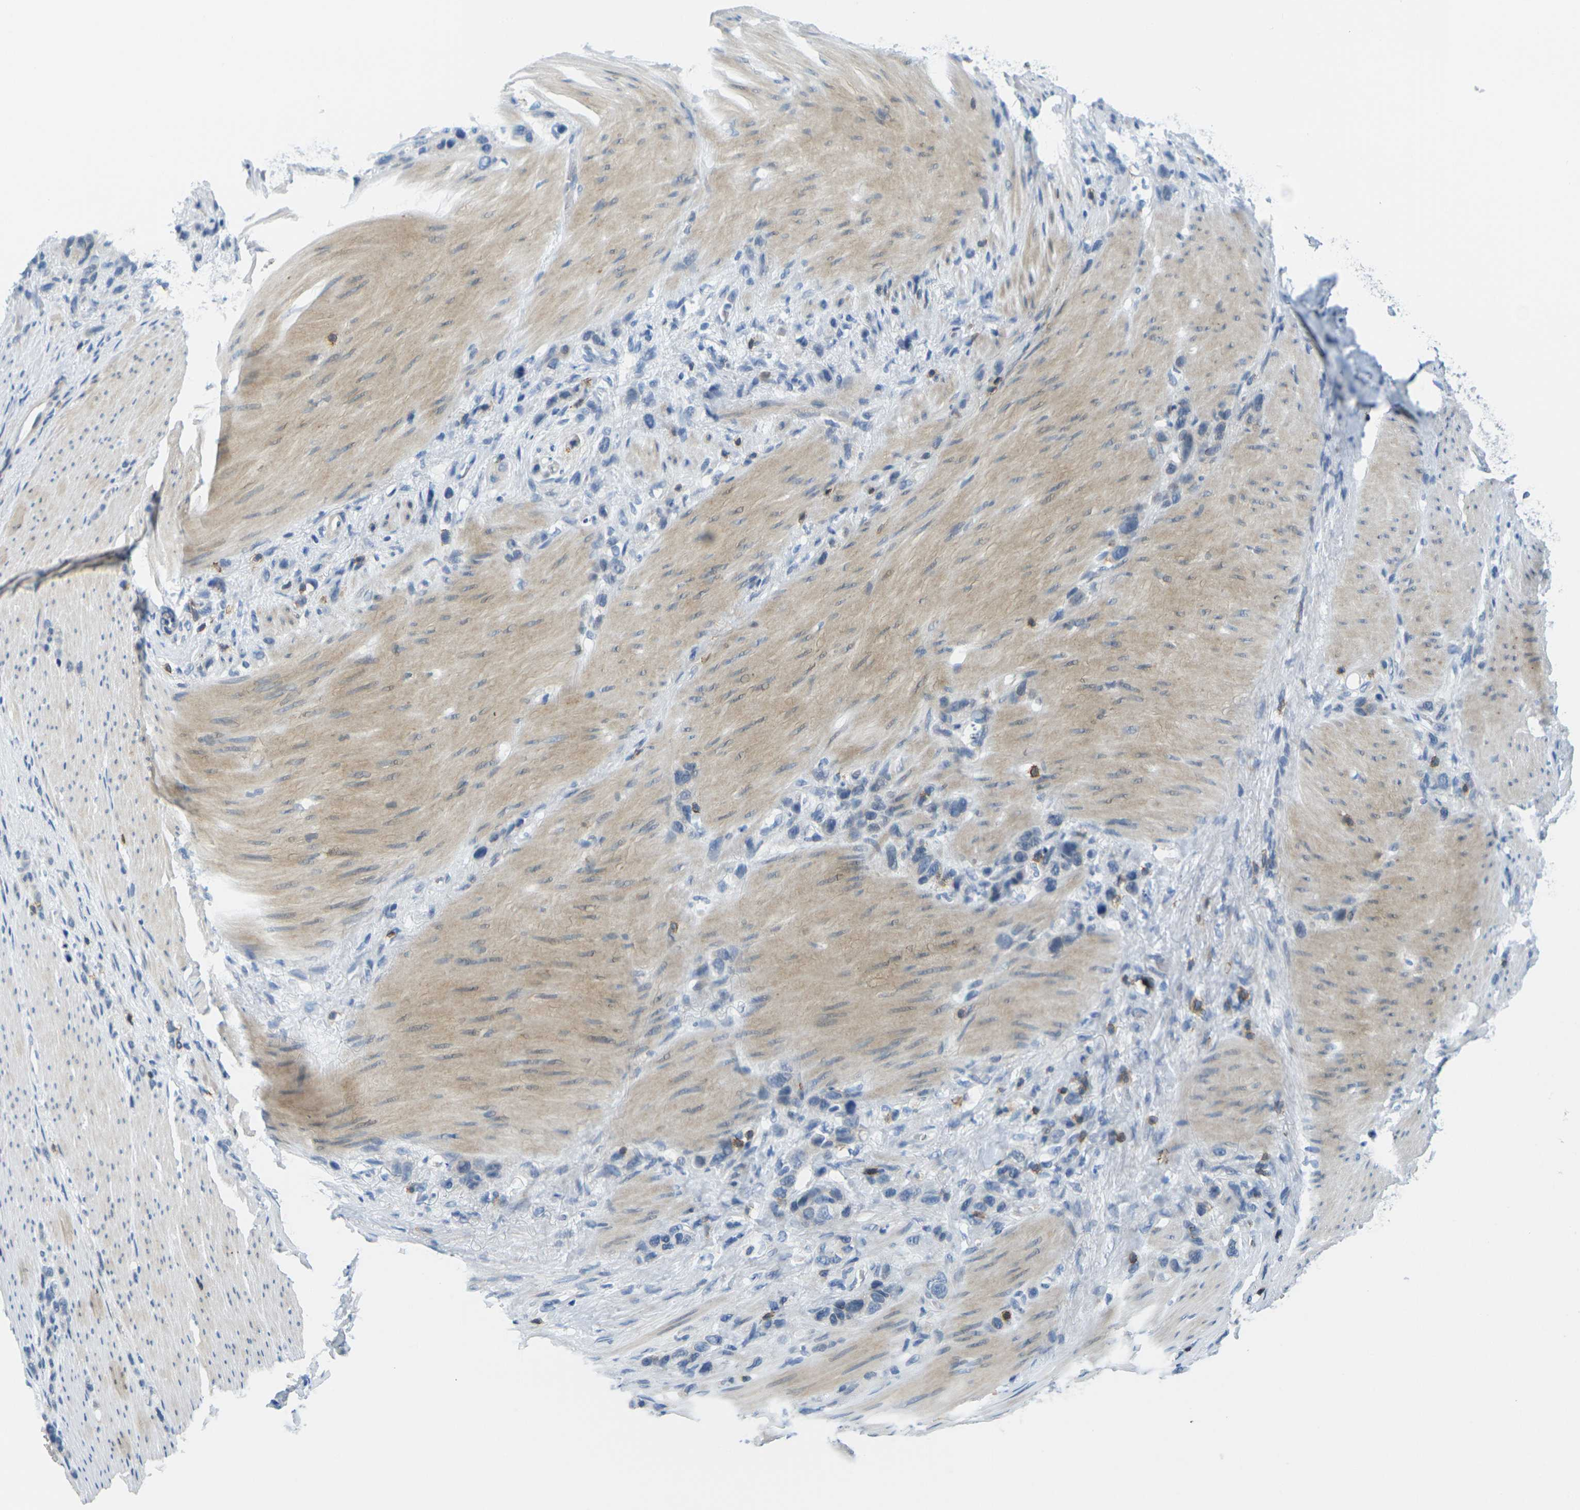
{"staining": {"intensity": "negative", "quantity": "none", "location": "none"}, "tissue": "stomach cancer", "cell_type": "Tumor cells", "image_type": "cancer", "snomed": [{"axis": "morphology", "description": "Normal tissue, NOS"}, {"axis": "morphology", "description": "Adenocarcinoma, NOS"}, {"axis": "morphology", "description": "Adenocarcinoma, High grade"}, {"axis": "topography", "description": "Stomach, upper"}, {"axis": "topography", "description": "Stomach"}], "caption": "Photomicrograph shows no significant protein expression in tumor cells of high-grade adenocarcinoma (stomach).", "gene": "CD3D", "patient": {"sex": "female", "age": 65}}